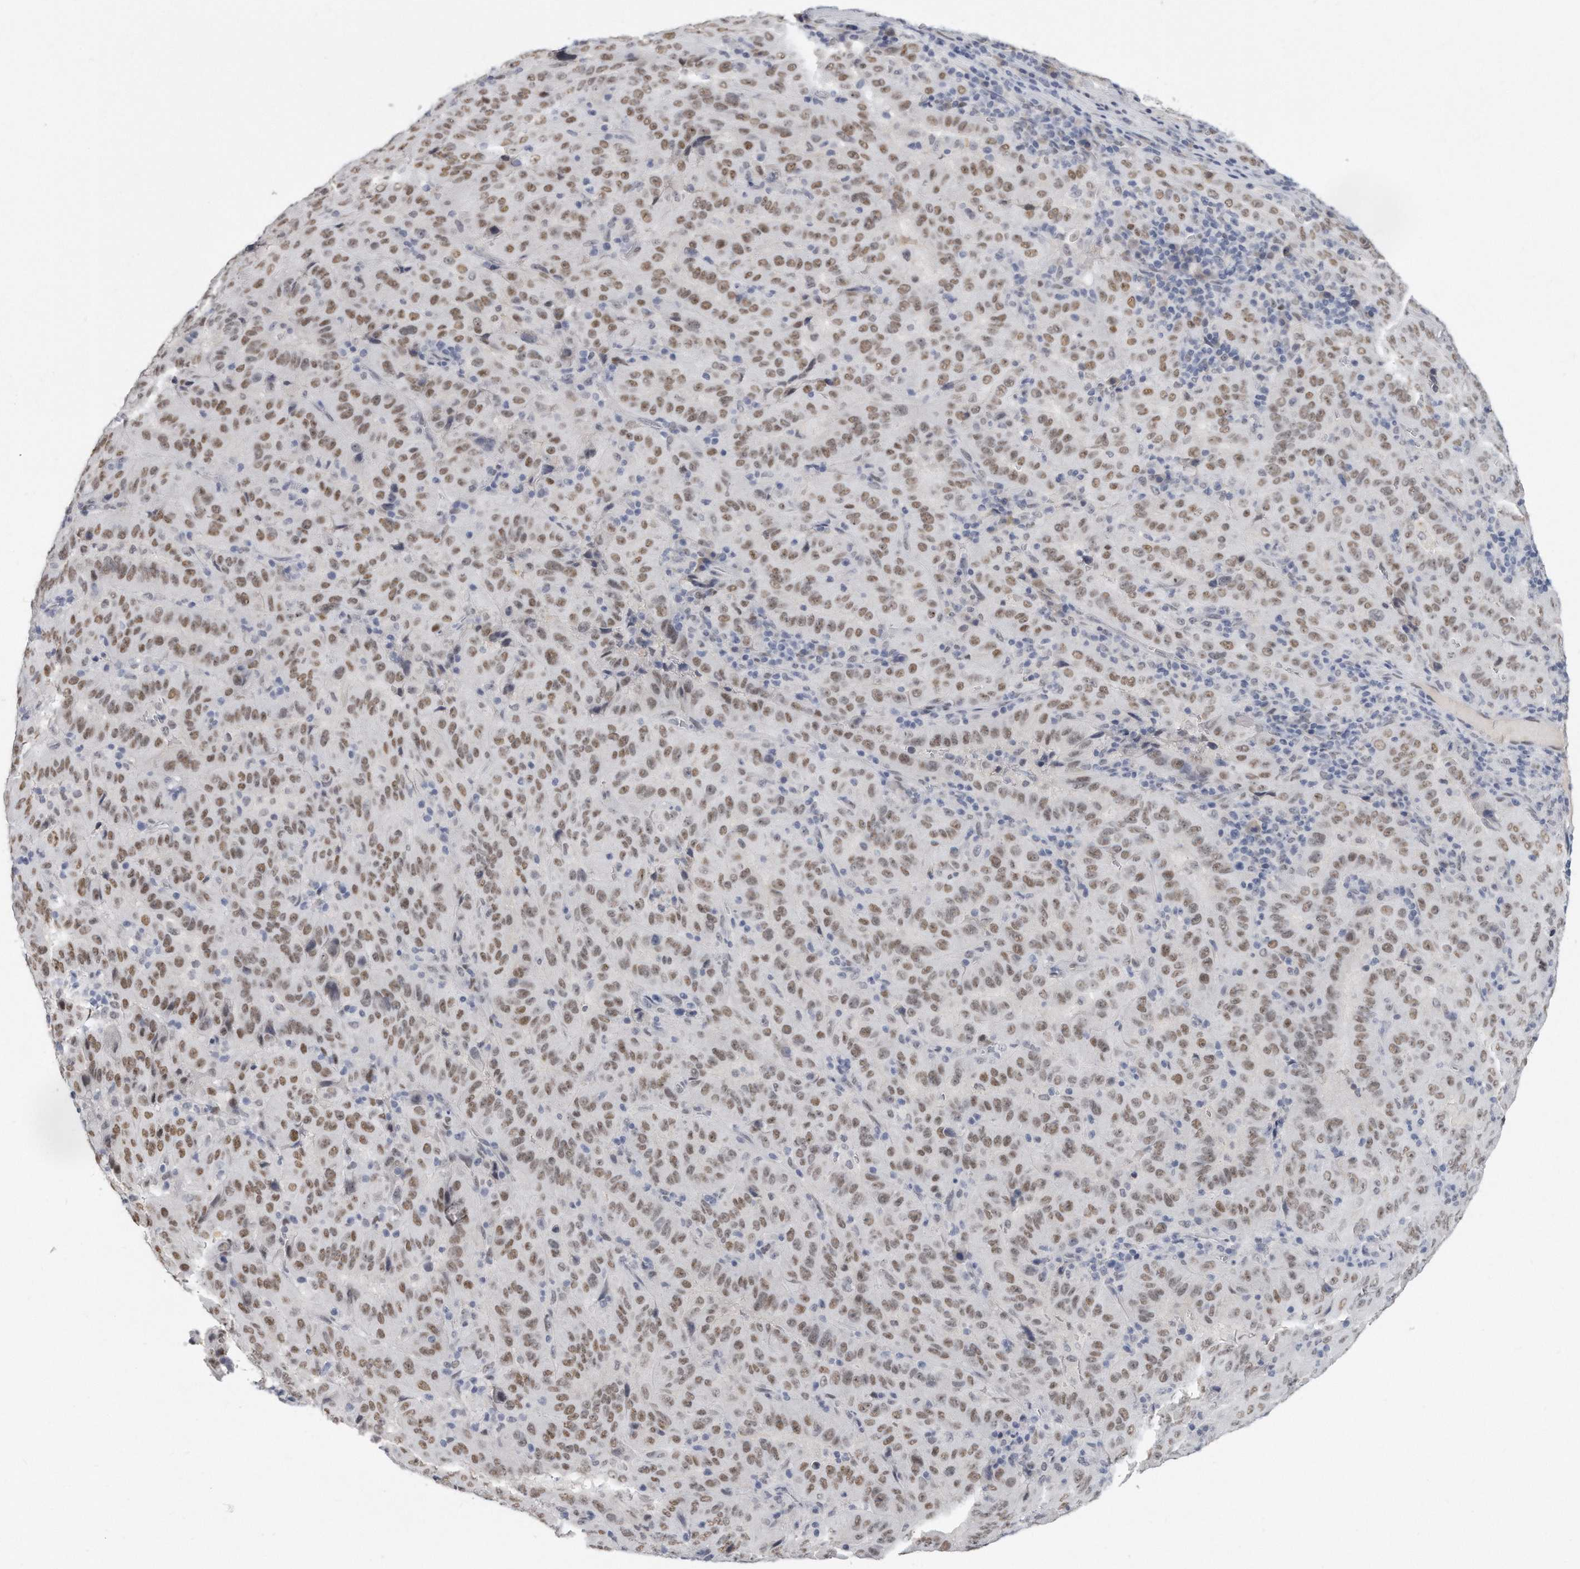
{"staining": {"intensity": "moderate", "quantity": ">75%", "location": "nuclear"}, "tissue": "pancreatic cancer", "cell_type": "Tumor cells", "image_type": "cancer", "snomed": [{"axis": "morphology", "description": "Adenocarcinoma, NOS"}, {"axis": "topography", "description": "Pancreas"}], "caption": "High-magnification brightfield microscopy of pancreatic adenocarcinoma stained with DAB (brown) and counterstained with hematoxylin (blue). tumor cells exhibit moderate nuclear staining is present in approximately>75% of cells.", "gene": "CTBP2", "patient": {"sex": "male", "age": 63}}